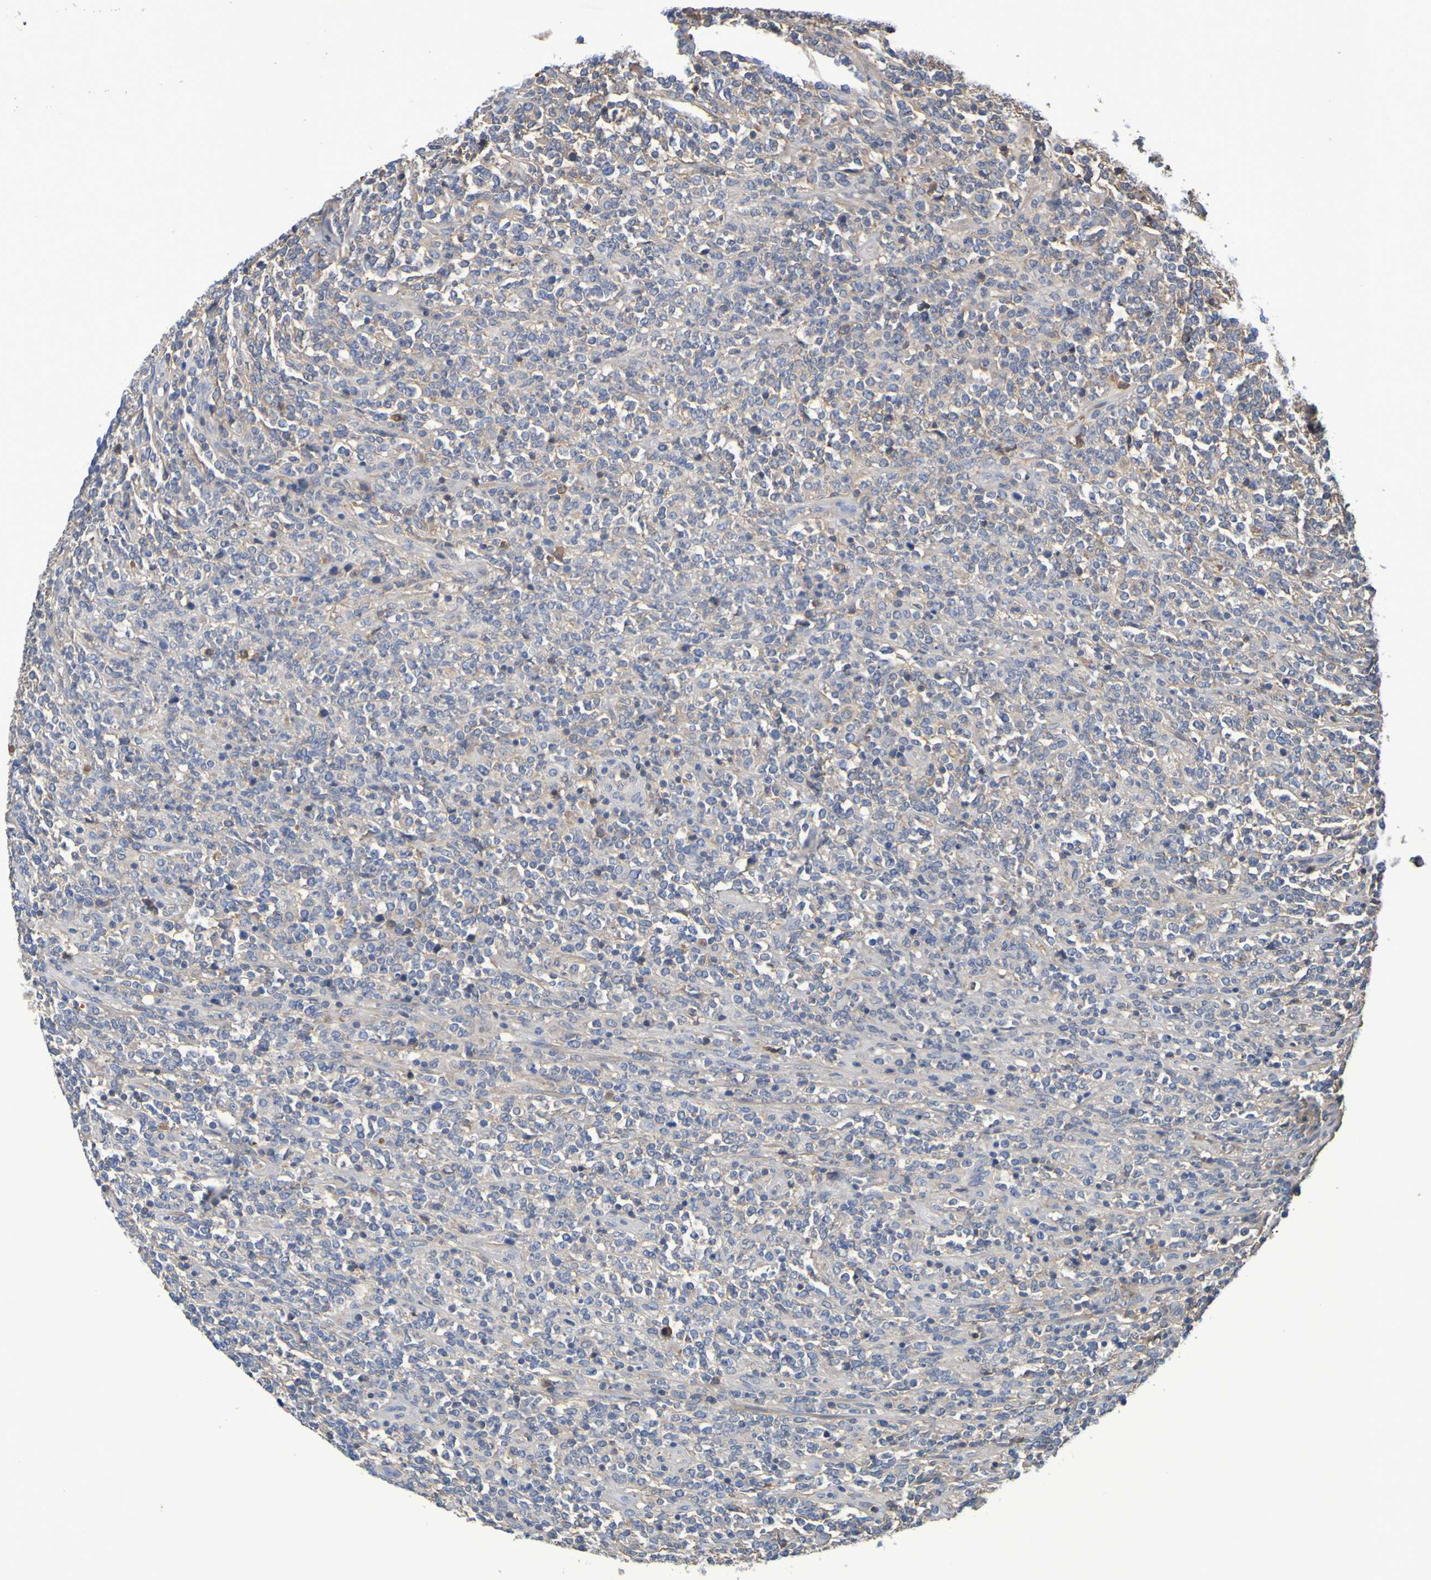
{"staining": {"intensity": "negative", "quantity": "none", "location": "none"}, "tissue": "lymphoma", "cell_type": "Tumor cells", "image_type": "cancer", "snomed": [{"axis": "morphology", "description": "Malignant lymphoma, non-Hodgkin's type, High grade"}, {"axis": "topography", "description": "Soft tissue"}], "caption": "Immunohistochemical staining of lymphoma displays no significant positivity in tumor cells. The staining was performed using DAB to visualize the protein expression in brown, while the nuclei were stained in blue with hematoxylin (Magnification: 20x).", "gene": "GAB3", "patient": {"sex": "male", "age": 18}}